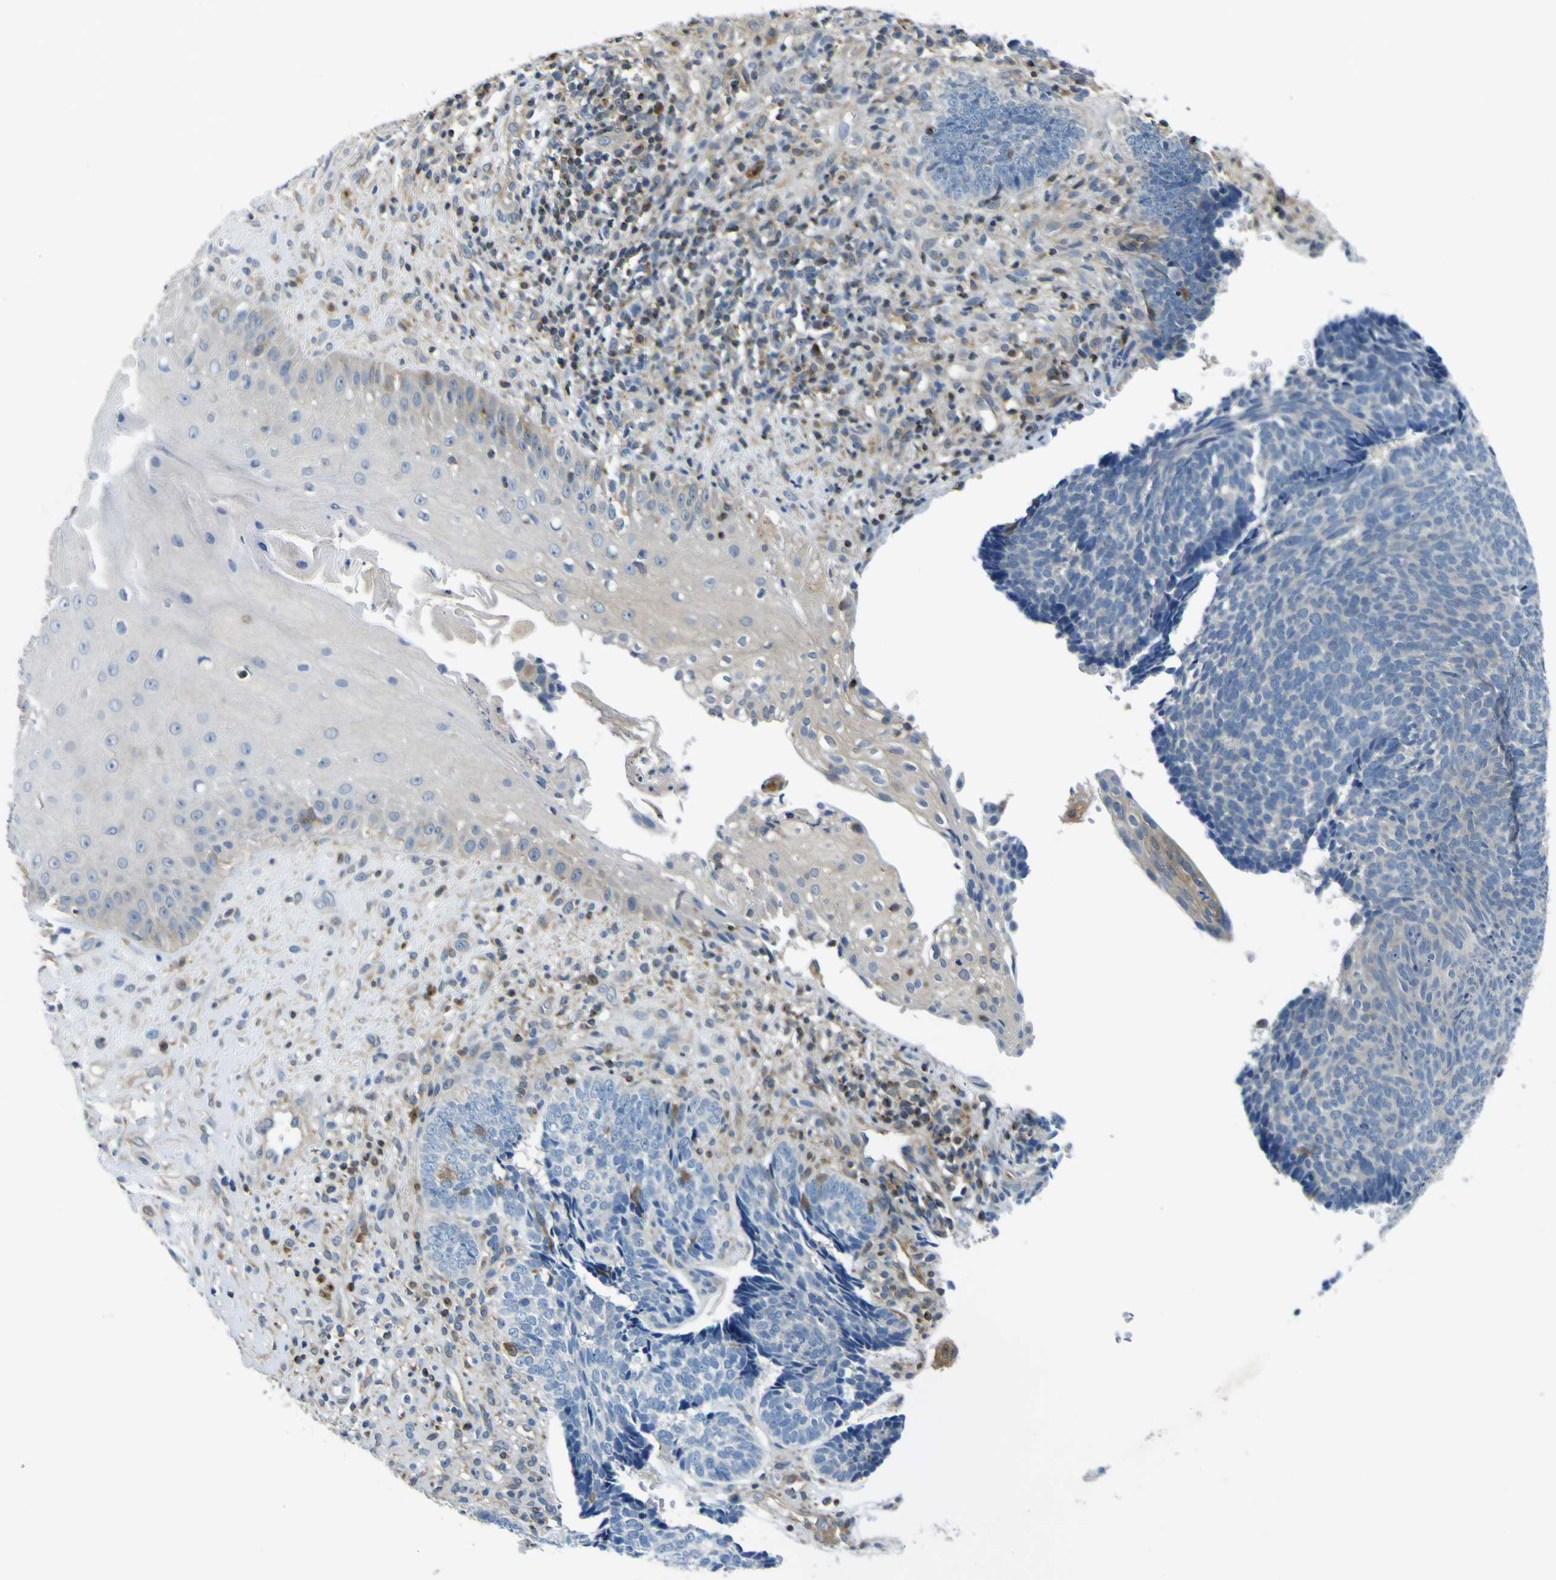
{"staining": {"intensity": "negative", "quantity": "none", "location": "none"}, "tissue": "skin cancer", "cell_type": "Tumor cells", "image_type": "cancer", "snomed": [{"axis": "morphology", "description": "Basal cell carcinoma"}, {"axis": "topography", "description": "Skin"}], "caption": "A high-resolution image shows immunohistochemistry (IHC) staining of skin basal cell carcinoma, which displays no significant positivity in tumor cells.", "gene": "EML2", "patient": {"sex": "male", "age": 84}}